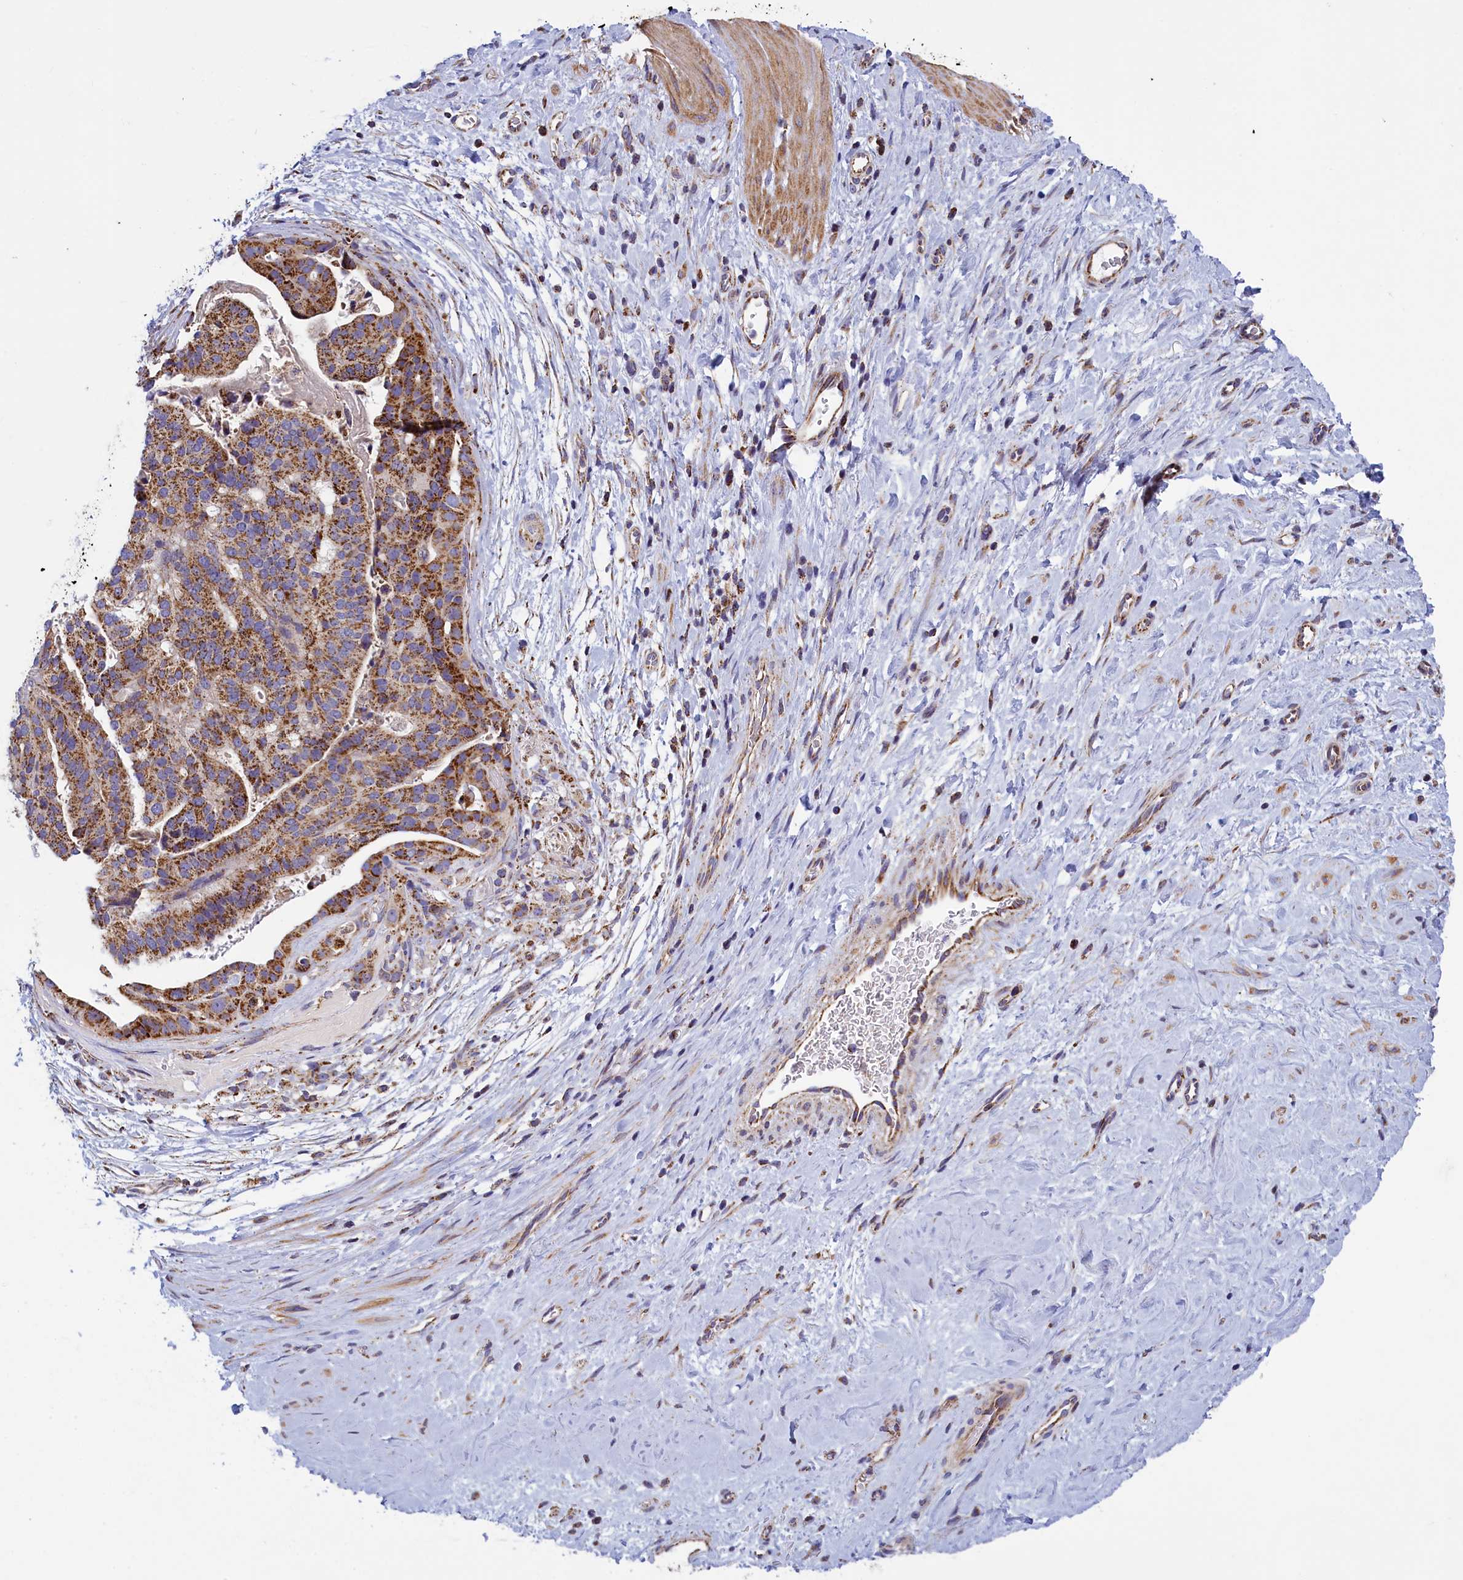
{"staining": {"intensity": "moderate", "quantity": ">75%", "location": "cytoplasmic/membranous"}, "tissue": "stomach cancer", "cell_type": "Tumor cells", "image_type": "cancer", "snomed": [{"axis": "morphology", "description": "Adenocarcinoma, NOS"}, {"axis": "topography", "description": "Stomach"}], "caption": "Immunohistochemical staining of human stomach cancer reveals medium levels of moderate cytoplasmic/membranous positivity in about >75% of tumor cells.", "gene": "IFT122", "patient": {"sex": "male", "age": 48}}